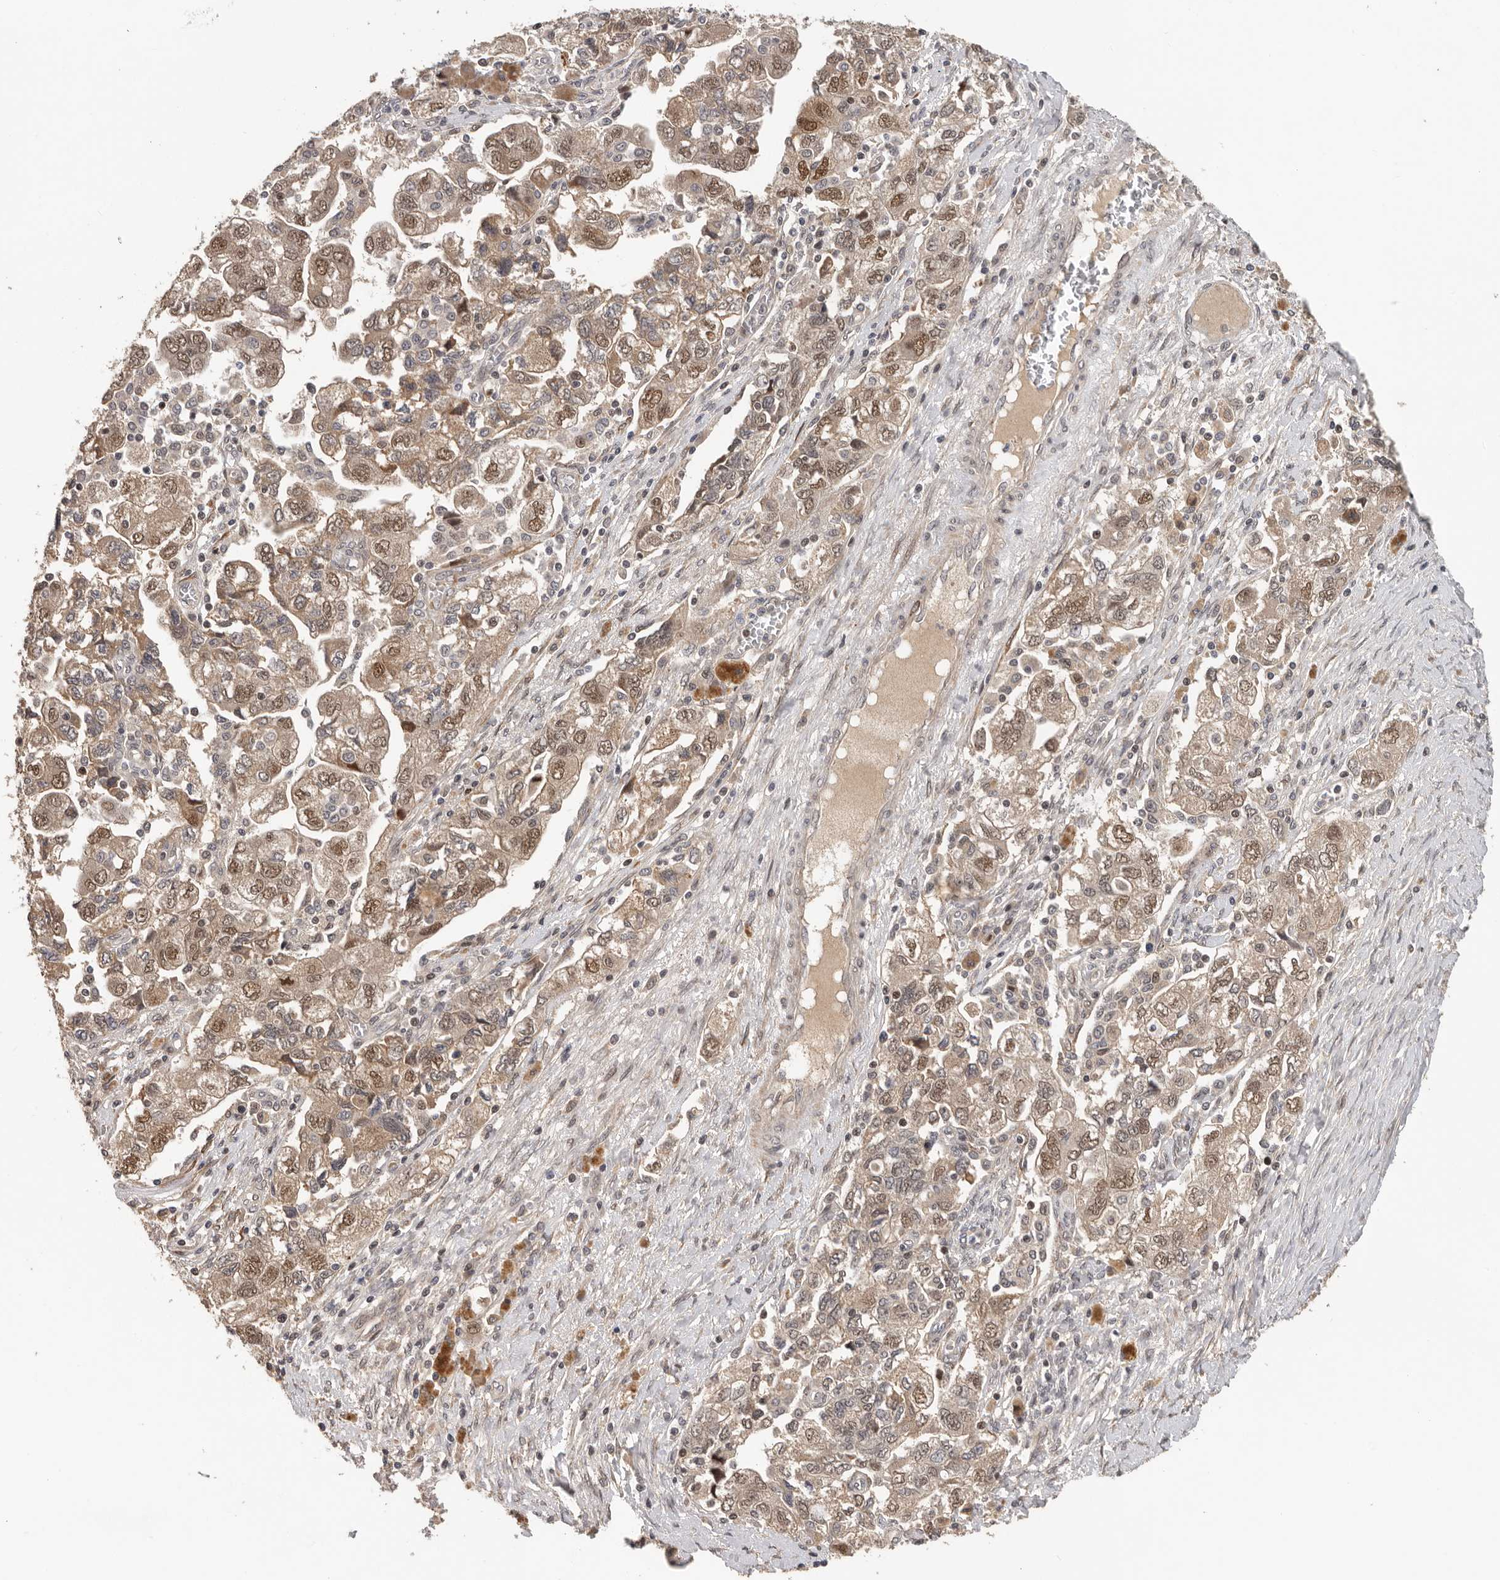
{"staining": {"intensity": "moderate", "quantity": ">75%", "location": "cytoplasmic/membranous,nuclear"}, "tissue": "ovarian cancer", "cell_type": "Tumor cells", "image_type": "cancer", "snomed": [{"axis": "morphology", "description": "Carcinoma, NOS"}, {"axis": "morphology", "description": "Cystadenocarcinoma, serous, NOS"}, {"axis": "topography", "description": "Ovary"}], "caption": "Immunohistochemical staining of human ovarian carcinoma displays moderate cytoplasmic/membranous and nuclear protein expression in about >75% of tumor cells.", "gene": "HENMT1", "patient": {"sex": "female", "age": 69}}